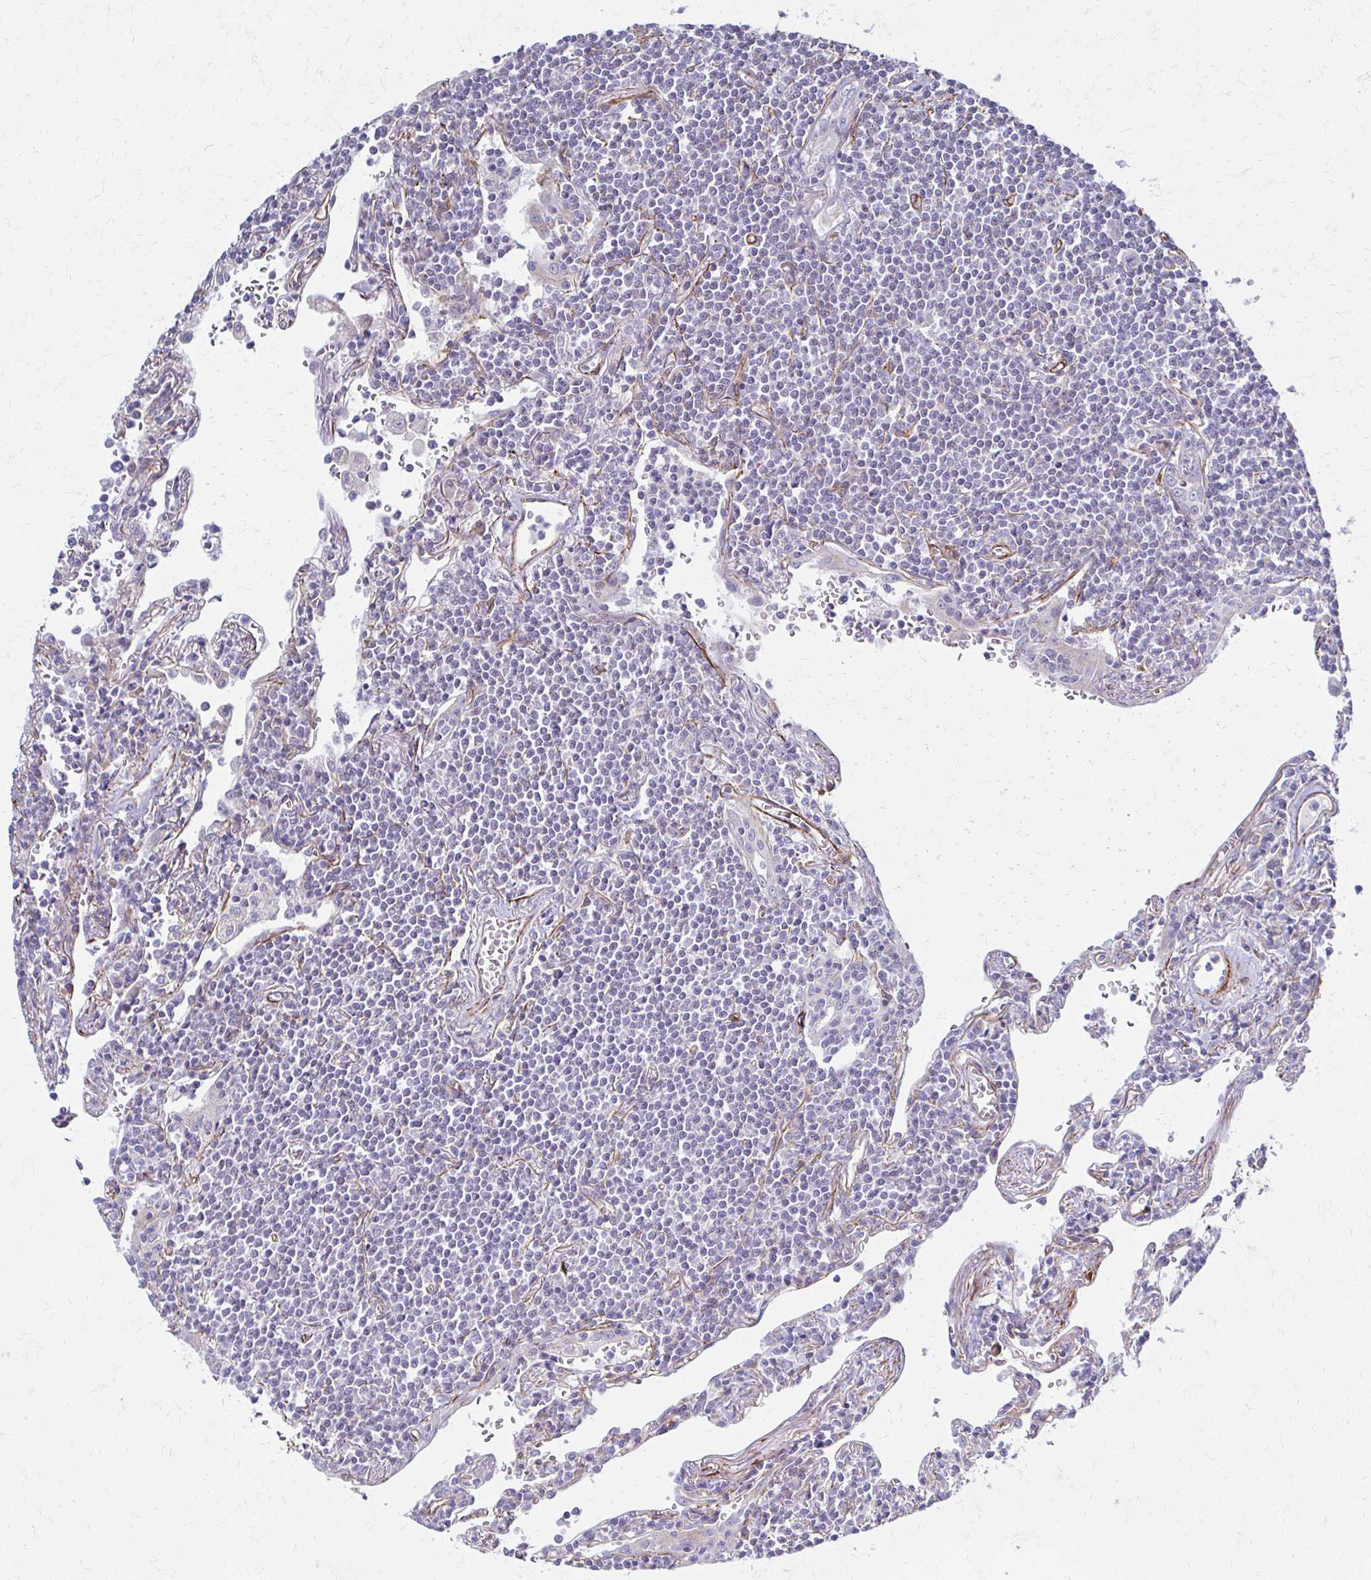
{"staining": {"intensity": "negative", "quantity": "none", "location": "none"}, "tissue": "lymphoma", "cell_type": "Tumor cells", "image_type": "cancer", "snomed": [{"axis": "morphology", "description": "Malignant lymphoma, non-Hodgkin's type, Low grade"}, {"axis": "topography", "description": "Lung"}], "caption": "High power microscopy histopathology image of an immunohistochemistry (IHC) histopathology image of lymphoma, revealing no significant positivity in tumor cells. (Brightfield microscopy of DAB (3,3'-diaminobenzidine) immunohistochemistry (IHC) at high magnification).", "gene": "TIMMDC1", "patient": {"sex": "female", "age": 71}}